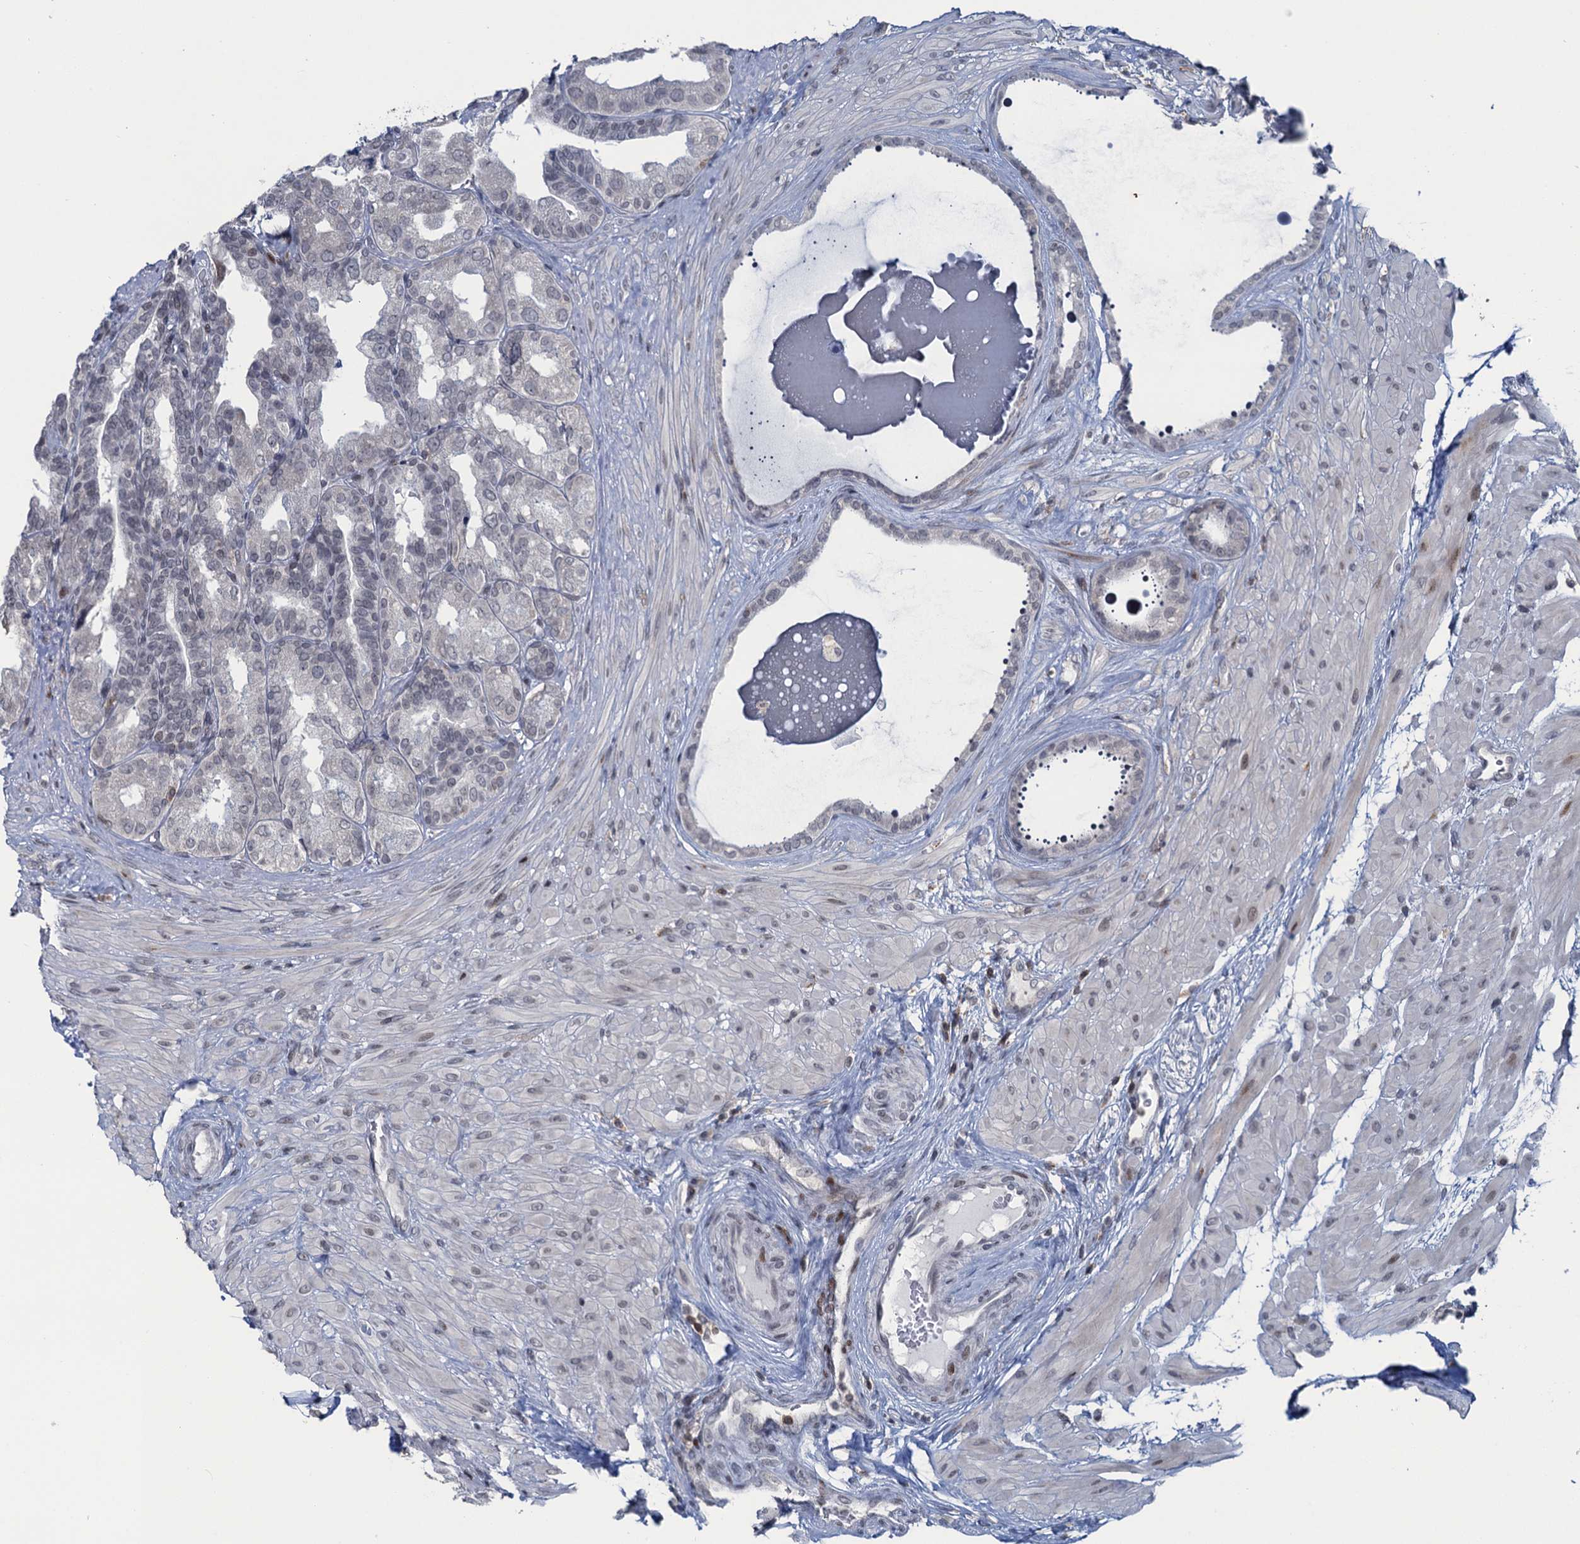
{"staining": {"intensity": "weak", "quantity": "<25%", "location": "nuclear"}, "tissue": "seminal vesicle", "cell_type": "Glandular cells", "image_type": "normal", "snomed": [{"axis": "morphology", "description": "Normal tissue, NOS"}, {"axis": "topography", "description": "Seminal veicle"}, {"axis": "topography", "description": "Peripheral nerve tissue"}], "caption": "Immunohistochemistry of benign seminal vesicle reveals no positivity in glandular cells. (Immunohistochemistry, brightfield microscopy, high magnification).", "gene": "FYB1", "patient": {"sex": "male", "age": 63}}